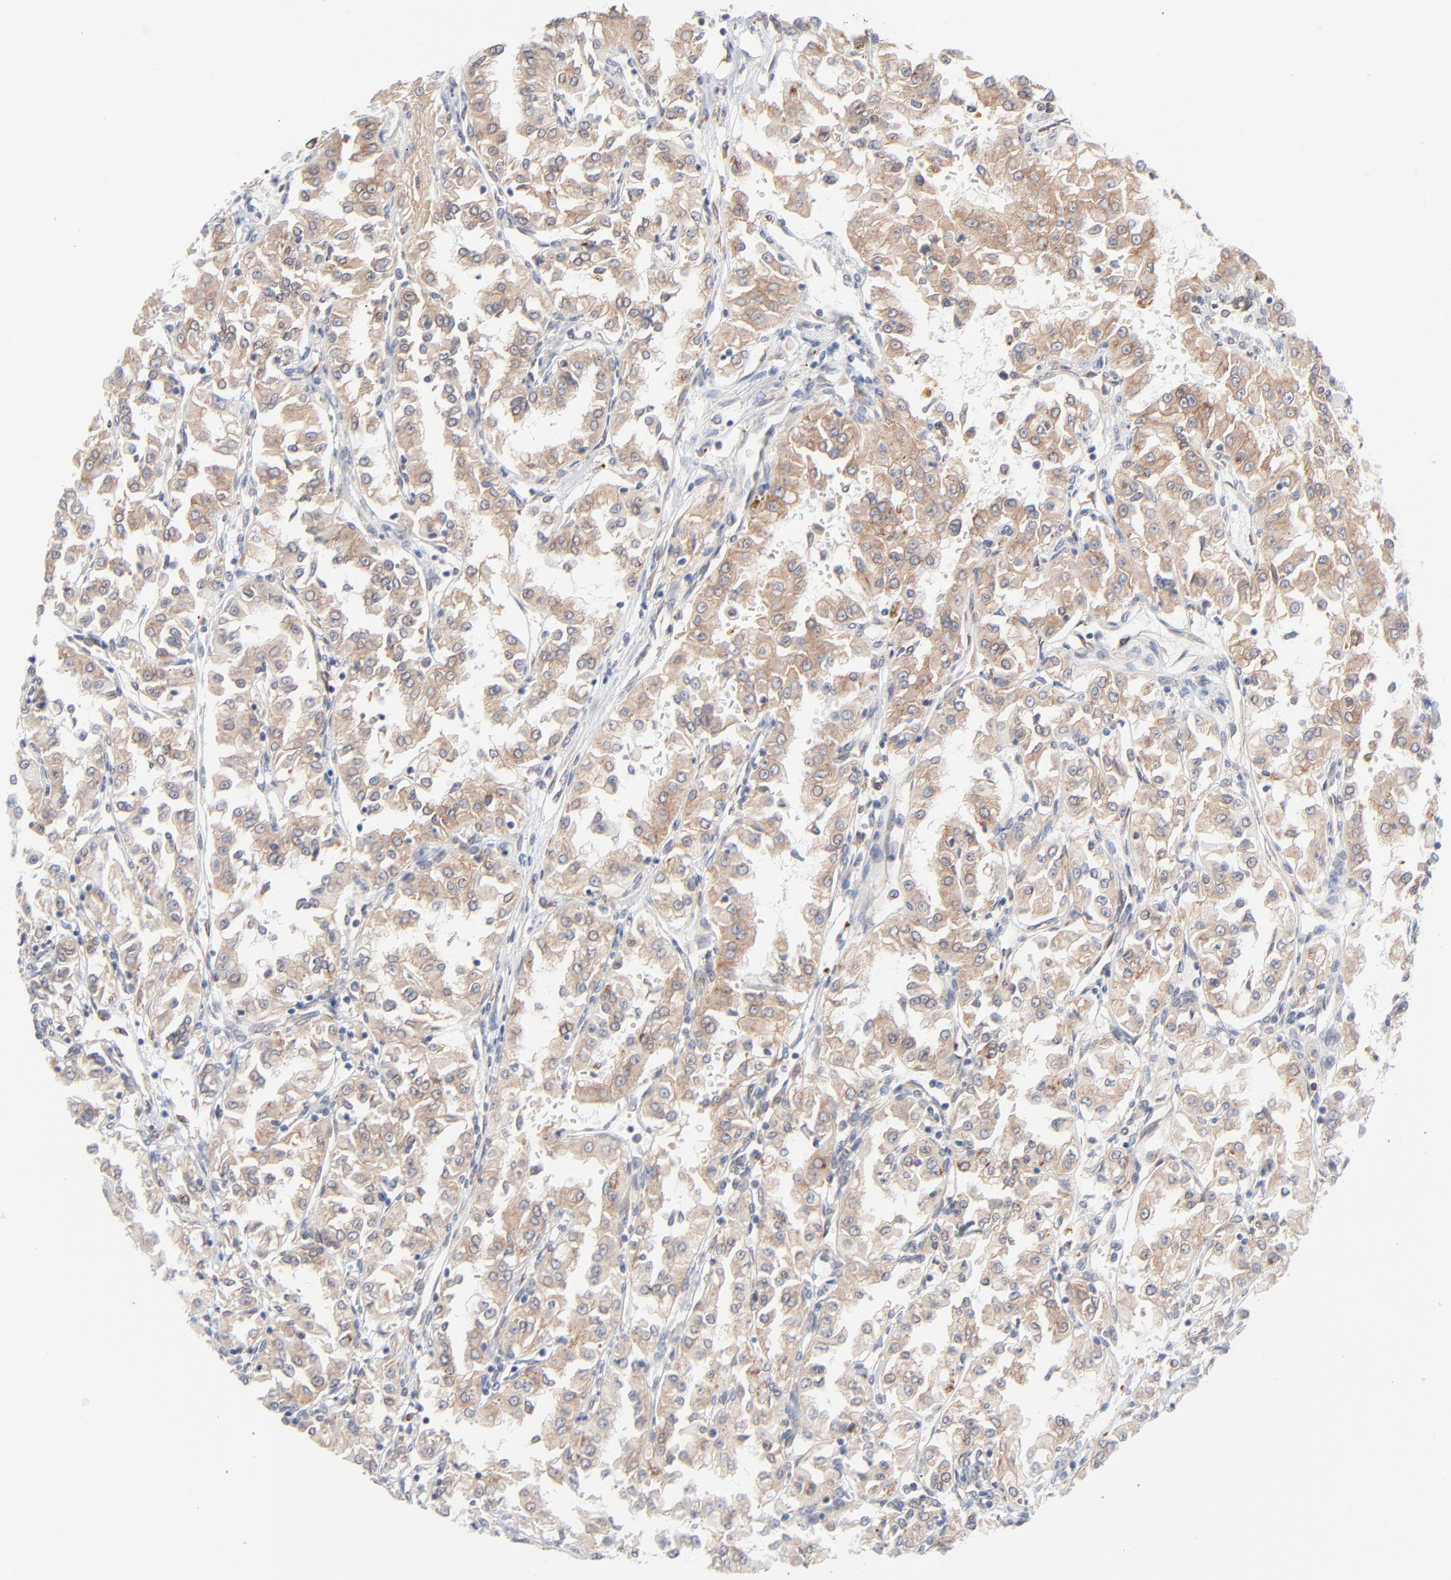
{"staining": {"intensity": "moderate", "quantity": ">75%", "location": "cytoplasmic/membranous"}, "tissue": "renal cancer", "cell_type": "Tumor cells", "image_type": "cancer", "snomed": [{"axis": "morphology", "description": "Adenocarcinoma, NOS"}, {"axis": "topography", "description": "Kidney"}], "caption": "Tumor cells display medium levels of moderate cytoplasmic/membranous positivity in about >75% of cells in adenocarcinoma (renal).", "gene": "KDSR", "patient": {"sex": "male", "age": 78}}